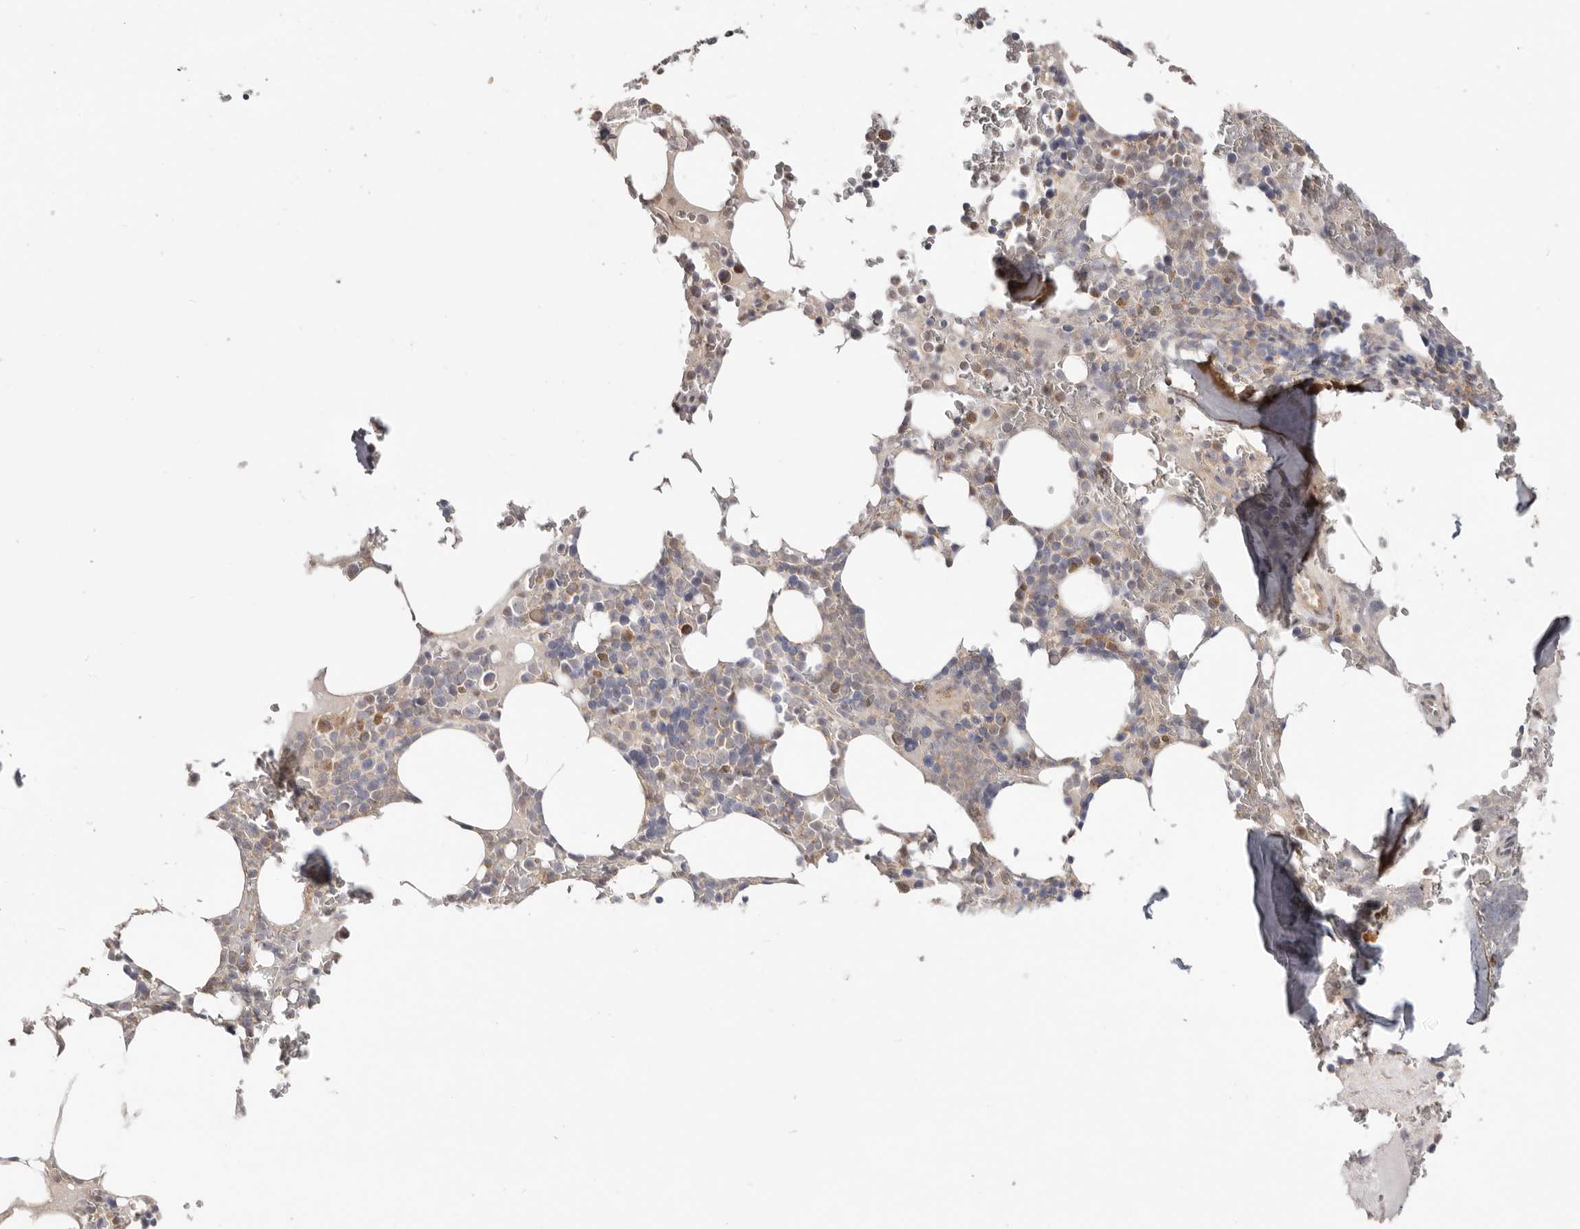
{"staining": {"intensity": "moderate", "quantity": "<25%", "location": "cytoplasmic/membranous"}, "tissue": "bone marrow", "cell_type": "Hematopoietic cells", "image_type": "normal", "snomed": [{"axis": "morphology", "description": "Normal tissue, NOS"}, {"axis": "topography", "description": "Bone marrow"}], "caption": "High-magnification brightfield microscopy of unremarkable bone marrow stained with DAB (3,3'-diaminobenzidine) (brown) and counterstained with hematoxylin (blue). hematopoietic cells exhibit moderate cytoplasmic/membranous positivity is present in about<25% of cells. (IHC, brightfield microscopy, high magnification).", "gene": "LRP6", "patient": {"sex": "male", "age": 58}}